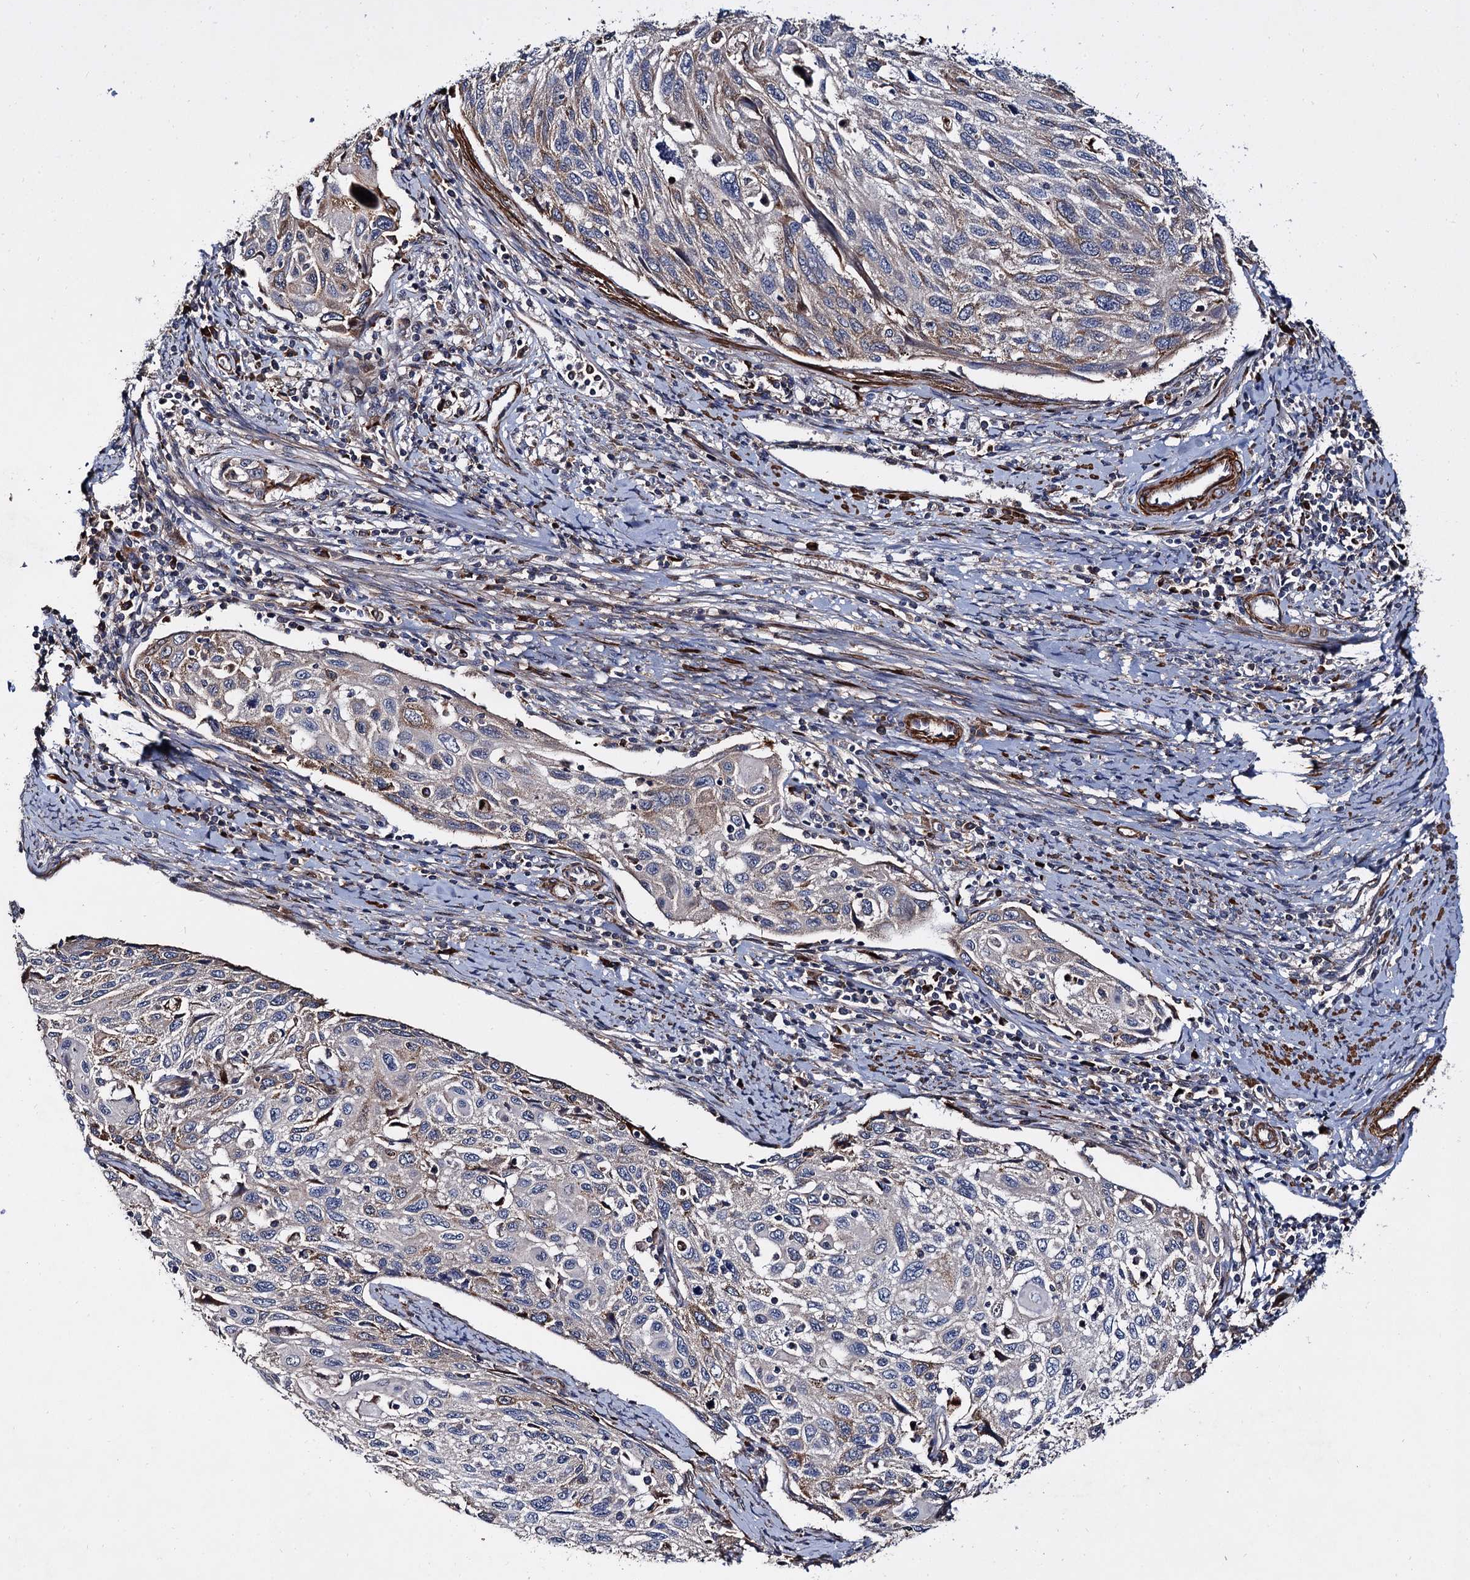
{"staining": {"intensity": "moderate", "quantity": "<25%", "location": "cytoplasmic/membranous"}, "tissue": "cervical cancer", "cell_type": "Tumor cells", "image_type": "cancer", "snomed": [{"axis": "morphology", "description": "Squamous cell carcinoma, NOS"}, {"axis": "topography", "description": "Cervix"}], "caption": "Moderate cytoplasmic/membranous staining for a protein is identified in approximately <25% of tumor cells of squamous cell carcinoma (cervical) using immunohistochemistry.", "gene": "ISM2", "patient": {"sex": "female", "age": 70}}